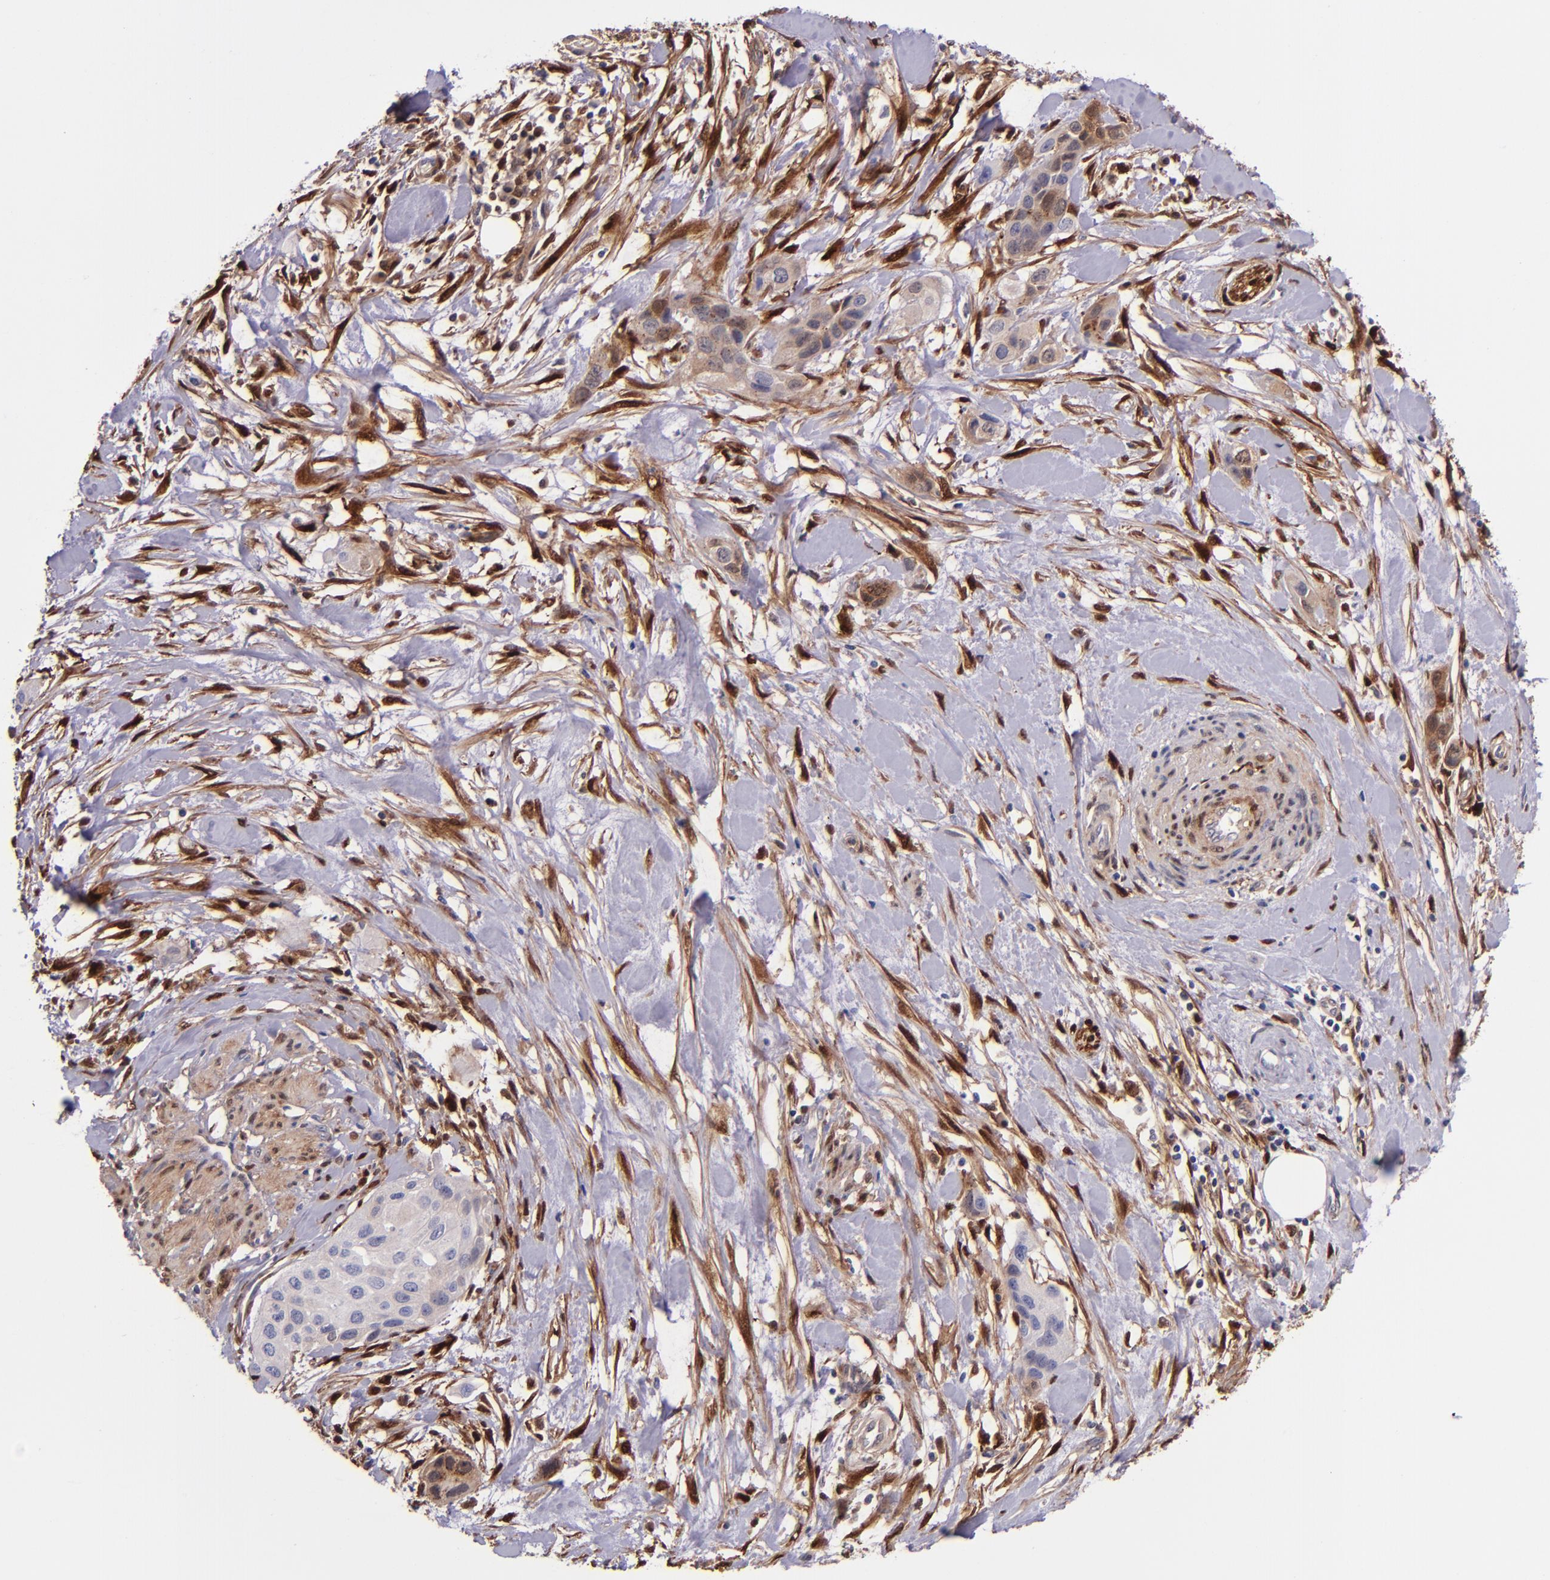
{"staining": {"intensity": "moderate", "quantity": "<25%", "location": "cytoplasmic/membranous"}, "tissue": "pancreatic cancer", "cell_type": "Tumor cells", "image_type": "cancer", "snomed": [{"axis": "morphology", "description": "Adenocarcinoma, NOS"}, {"axis": "topography", "description": "Pancreas"}], "caption": "Immunohistochemical staining of pancreatic adenocarcinoma exhibits low levels of moderate cytoplasmic/membranous positivity in approximately <25% of tumor cells.", "gene": "LGALS1", "patient": {"sex": "female", "age": 60}}